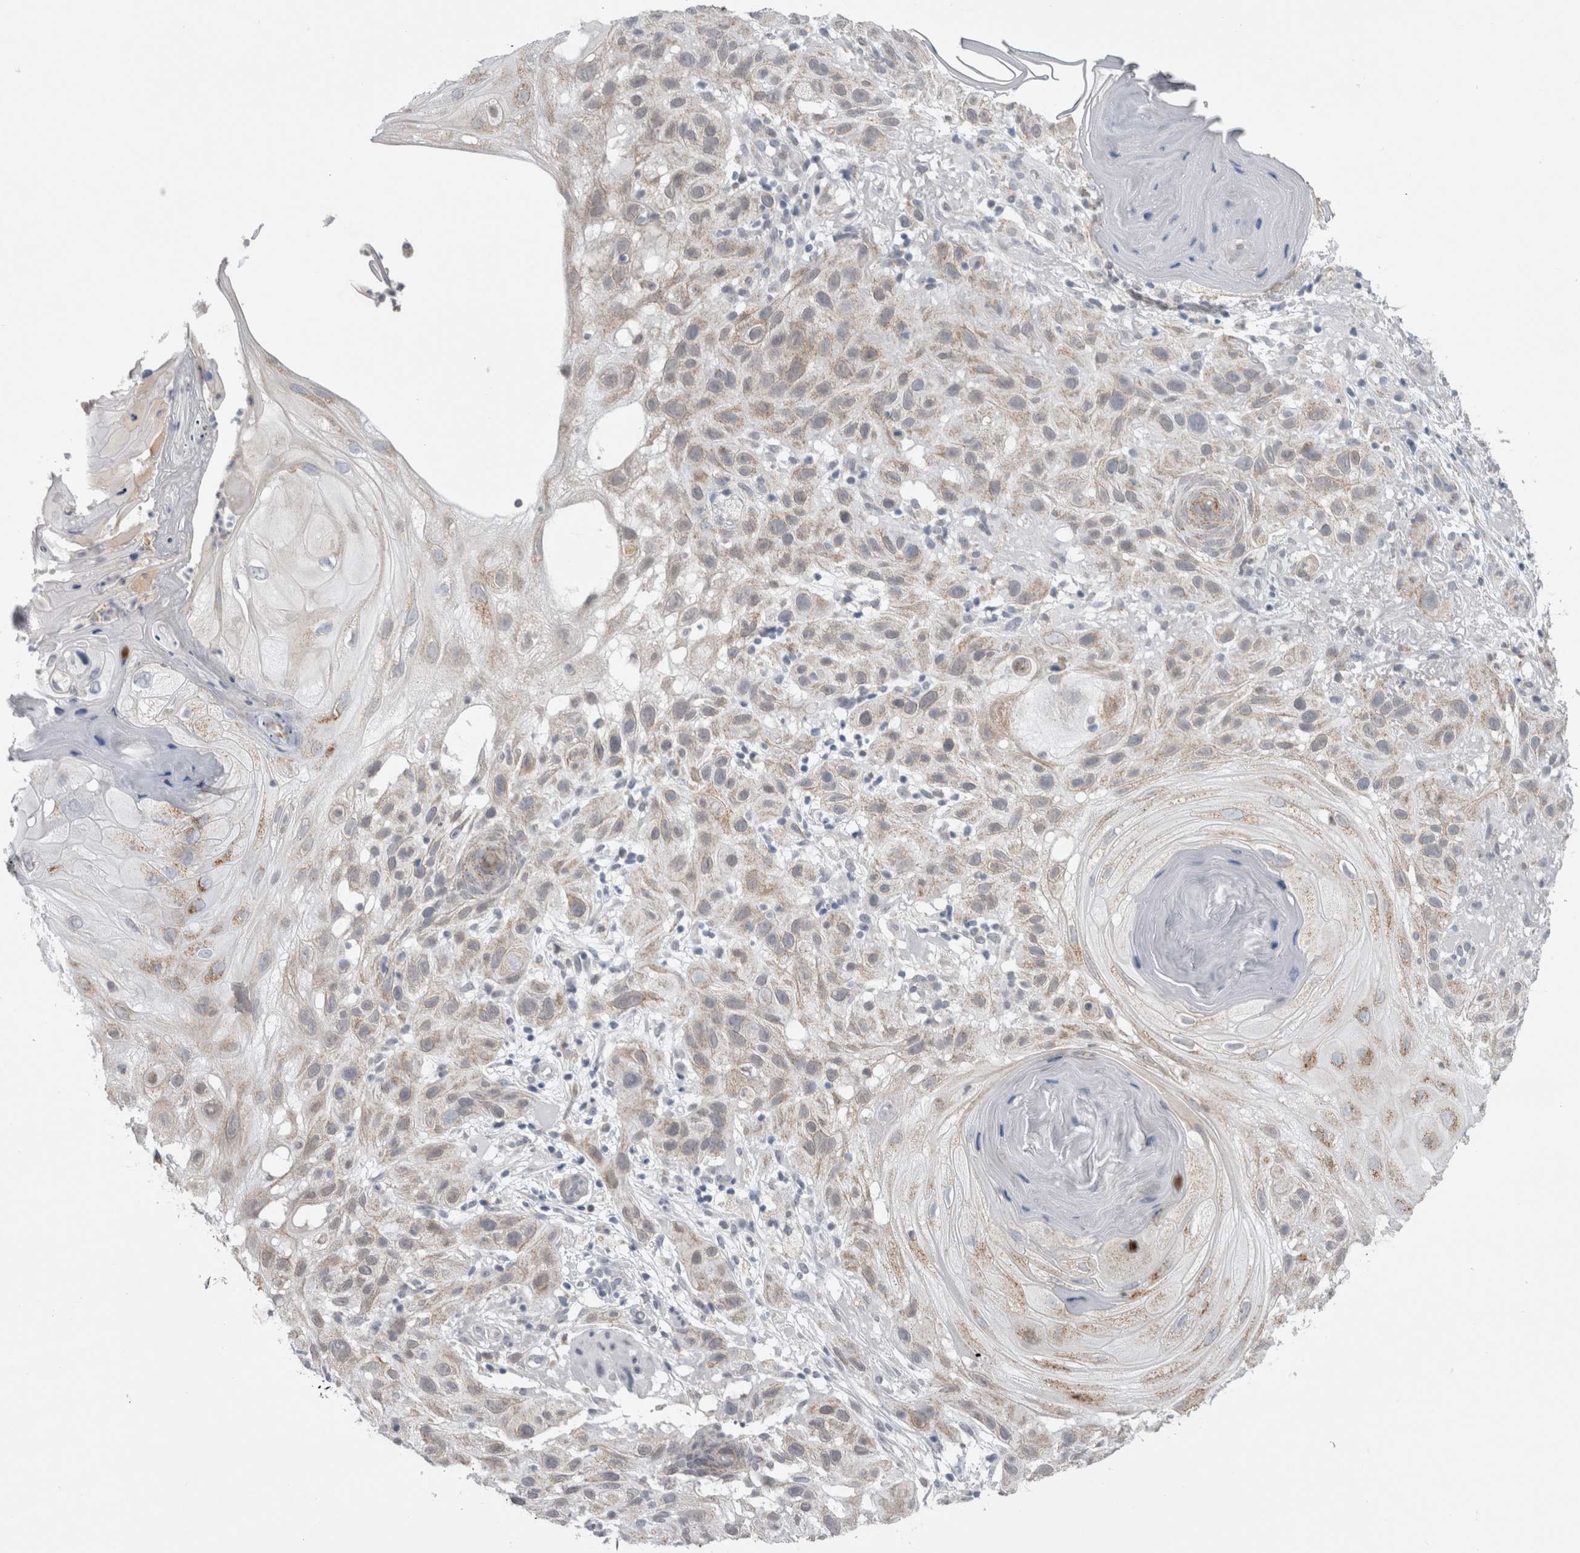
{"staining": {"intensity": "weak", "quantity": ">75%", "location": "cytoplasmic/membranous"}, "tissue": "skin cancer", "cell_type": "Tumor cells", "image_type": "cancer", "snomed": [{"axis": "morphology", "description": "Squamous cell carcinoma, NOS"}, {"axis": "topography", "description": "Skin"}], "caption": "Skin cancer stained with a brown dye shows weak cytoplasmic/membranous positive expression in about >75% of tumor cells.", "gene": "PLIN1", "patient": {"sex": "female", "age": 96}}